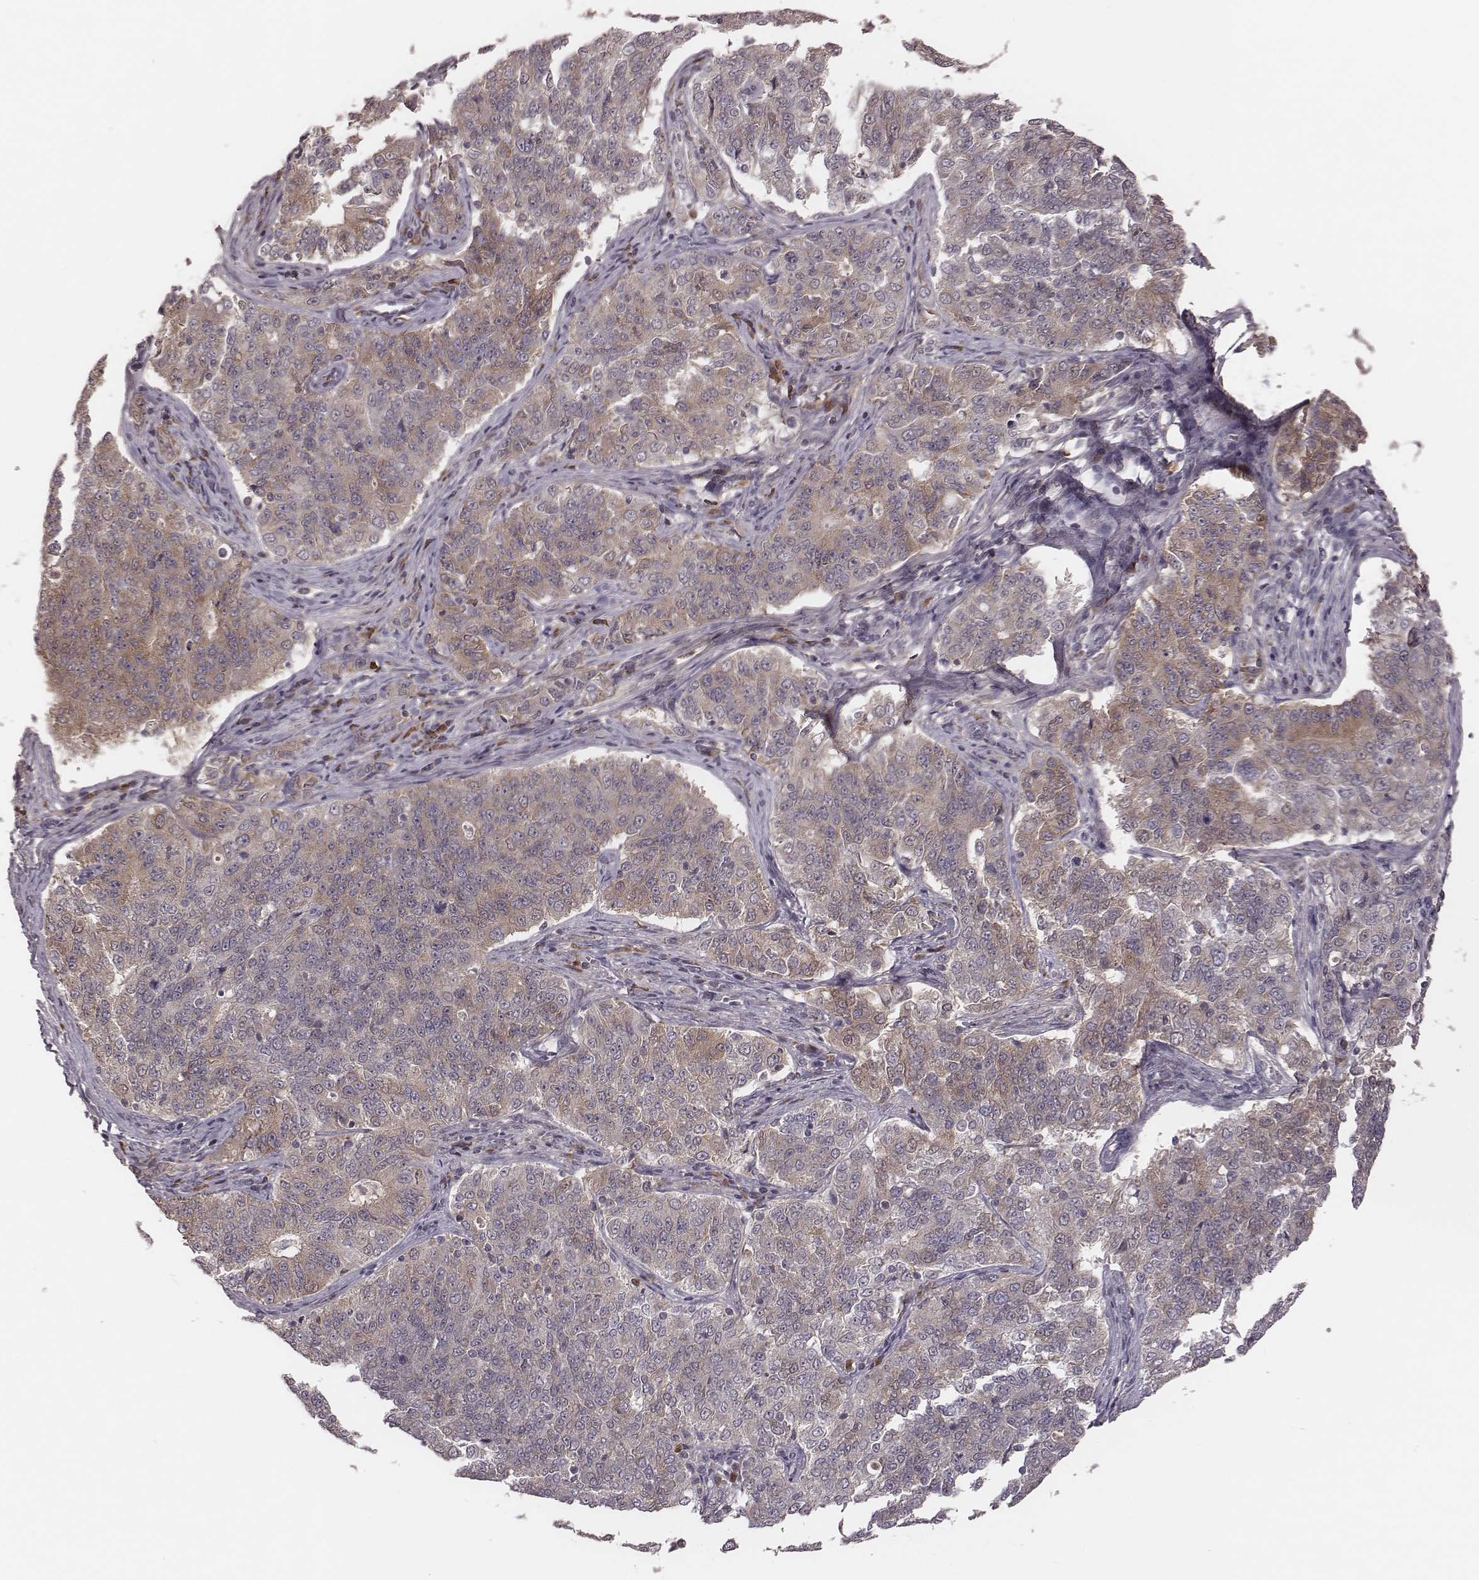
{"staining": {"intensity": "moderate", "quantity": "<25%", "location": "cytoplasmic/membranous"}, "tissue": "endometrial cancer", "cell_type": "Tumor cells", "image_type": "cancer", "snomed": [{"axis": "morphology", "description": "Adenocarcinoma, NOS"}, {"axis": "topography", "description": "Endometrium"}], "caption": "A brown stain highlights moderate cytoplasmic/membranous staining of a protein in endometrial cancer tumor cells.", "gene": "P2RX5", "patient": {"sex": "female", "age": 43}}